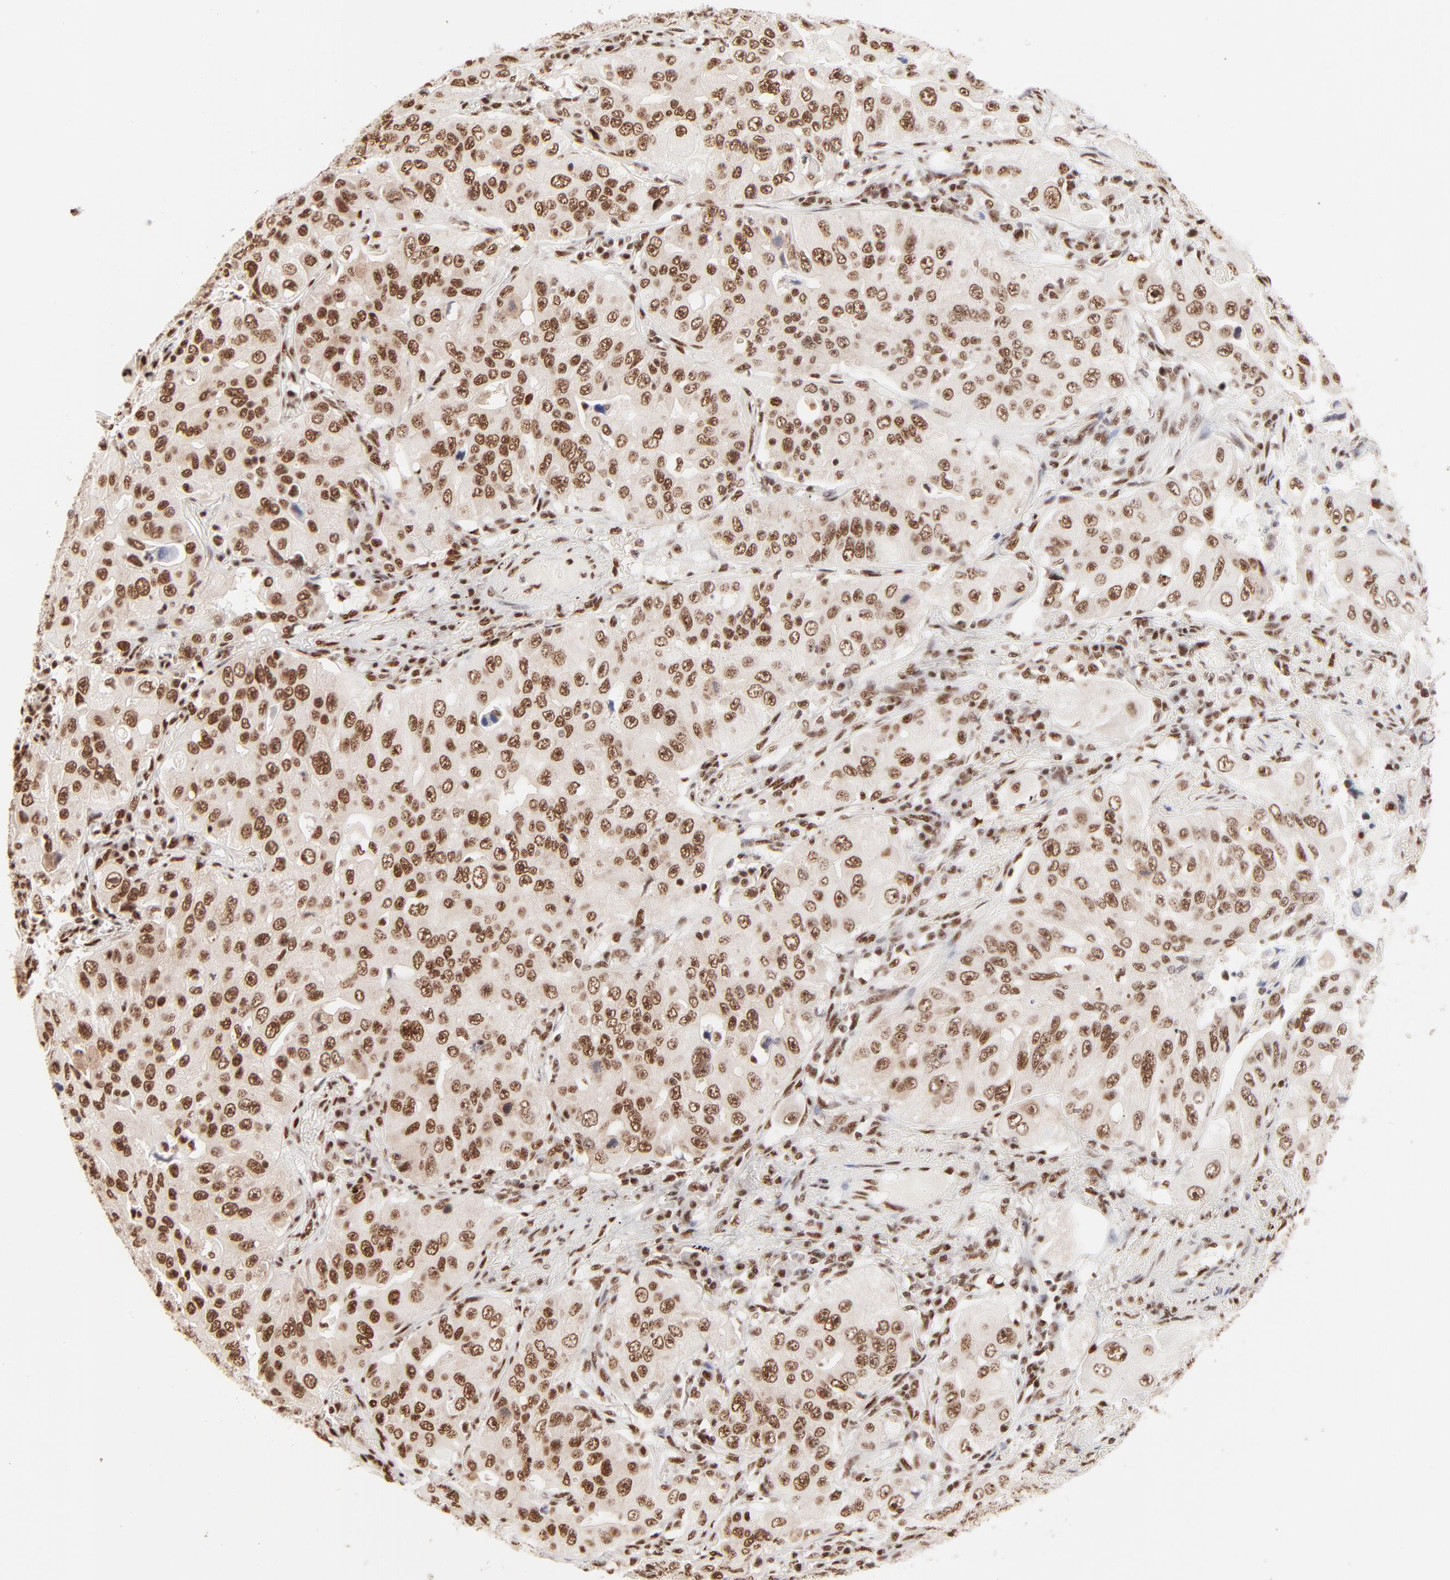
{"staining": {"intensity": "strong", "quantity": ">75%", "location": "nuclear"}, "tissue": "lung cancer", "cell_type": "Tumor cells", "image_type": "cancer", "snomed": [{"axis": "morphology", "description": "Adenocarcinoma, NOS"}, {"axis": "topography", "description": "Lung"}], "caption": "Immunohistochemical staining of human adenocarcinoma (lung) shows high levels of strong nuclear protein positivity in approximately >75% of tumor cells. Using DAB (brown) and hematoxylin (blue) stains, captured at high magnification using brightfield microscopy.", "gene": "TARDBP", "patient": {"sex": "male", "age": 84}}